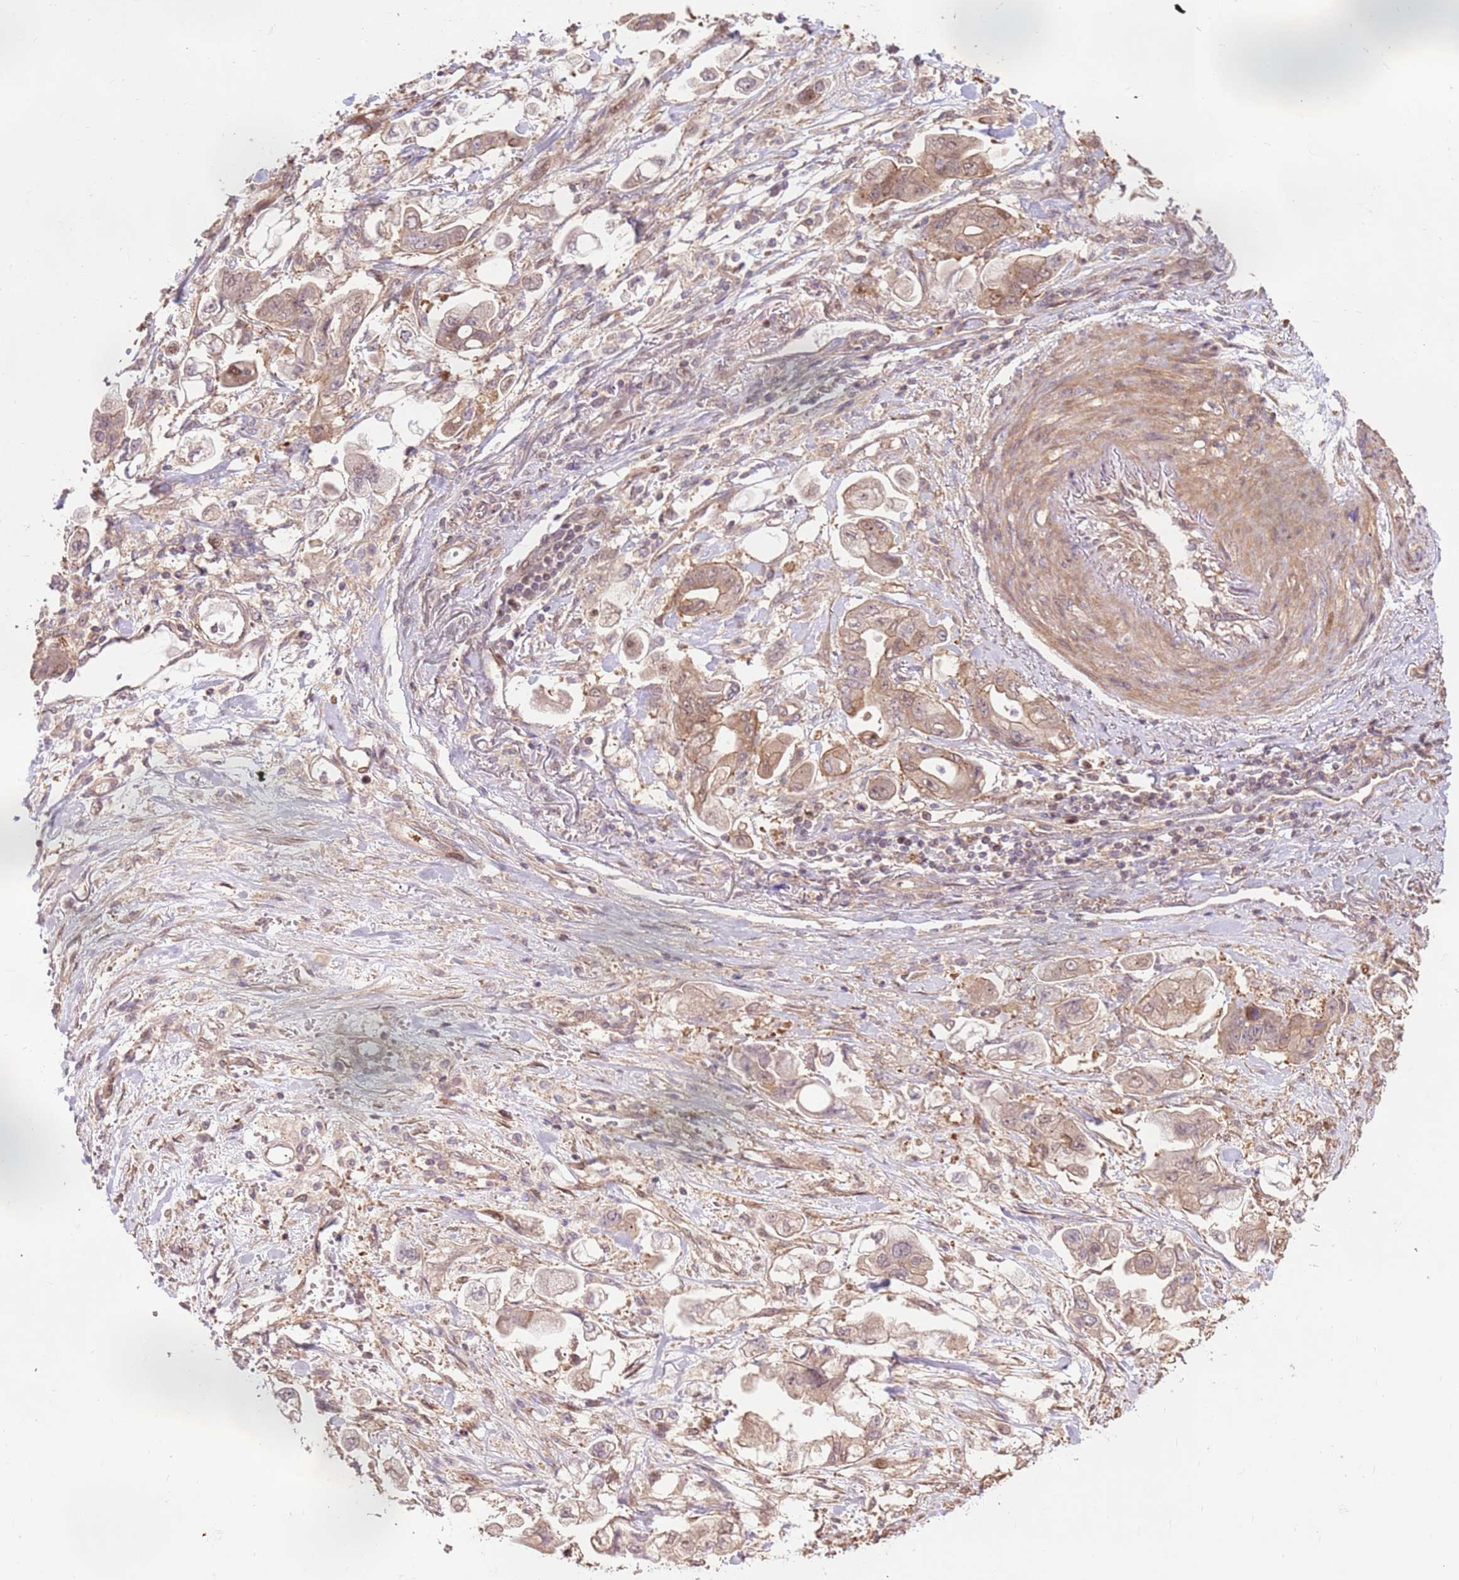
{"staining": {"intensity": "weak", "quantity": ">75%", "location": "cytoplasmic/membranous"}, "tissue": "stomach cancer", "cell_type": "Tumor cells", "image_type": "cancer", "snomed": [{"axis": "morphology", "description": "Adenocarcinoma, NOS"}, {"axis": "topography", "description": "Stomach"}], "caption": "Stomach cancer (adenocarcinoma) stained for a protein (brown) shows weak cytoplasmic/membranous positive staining in about >75% of tumor cells.", "gene": "CCDC112", "patient": {"sex": "male", "age": 62}}